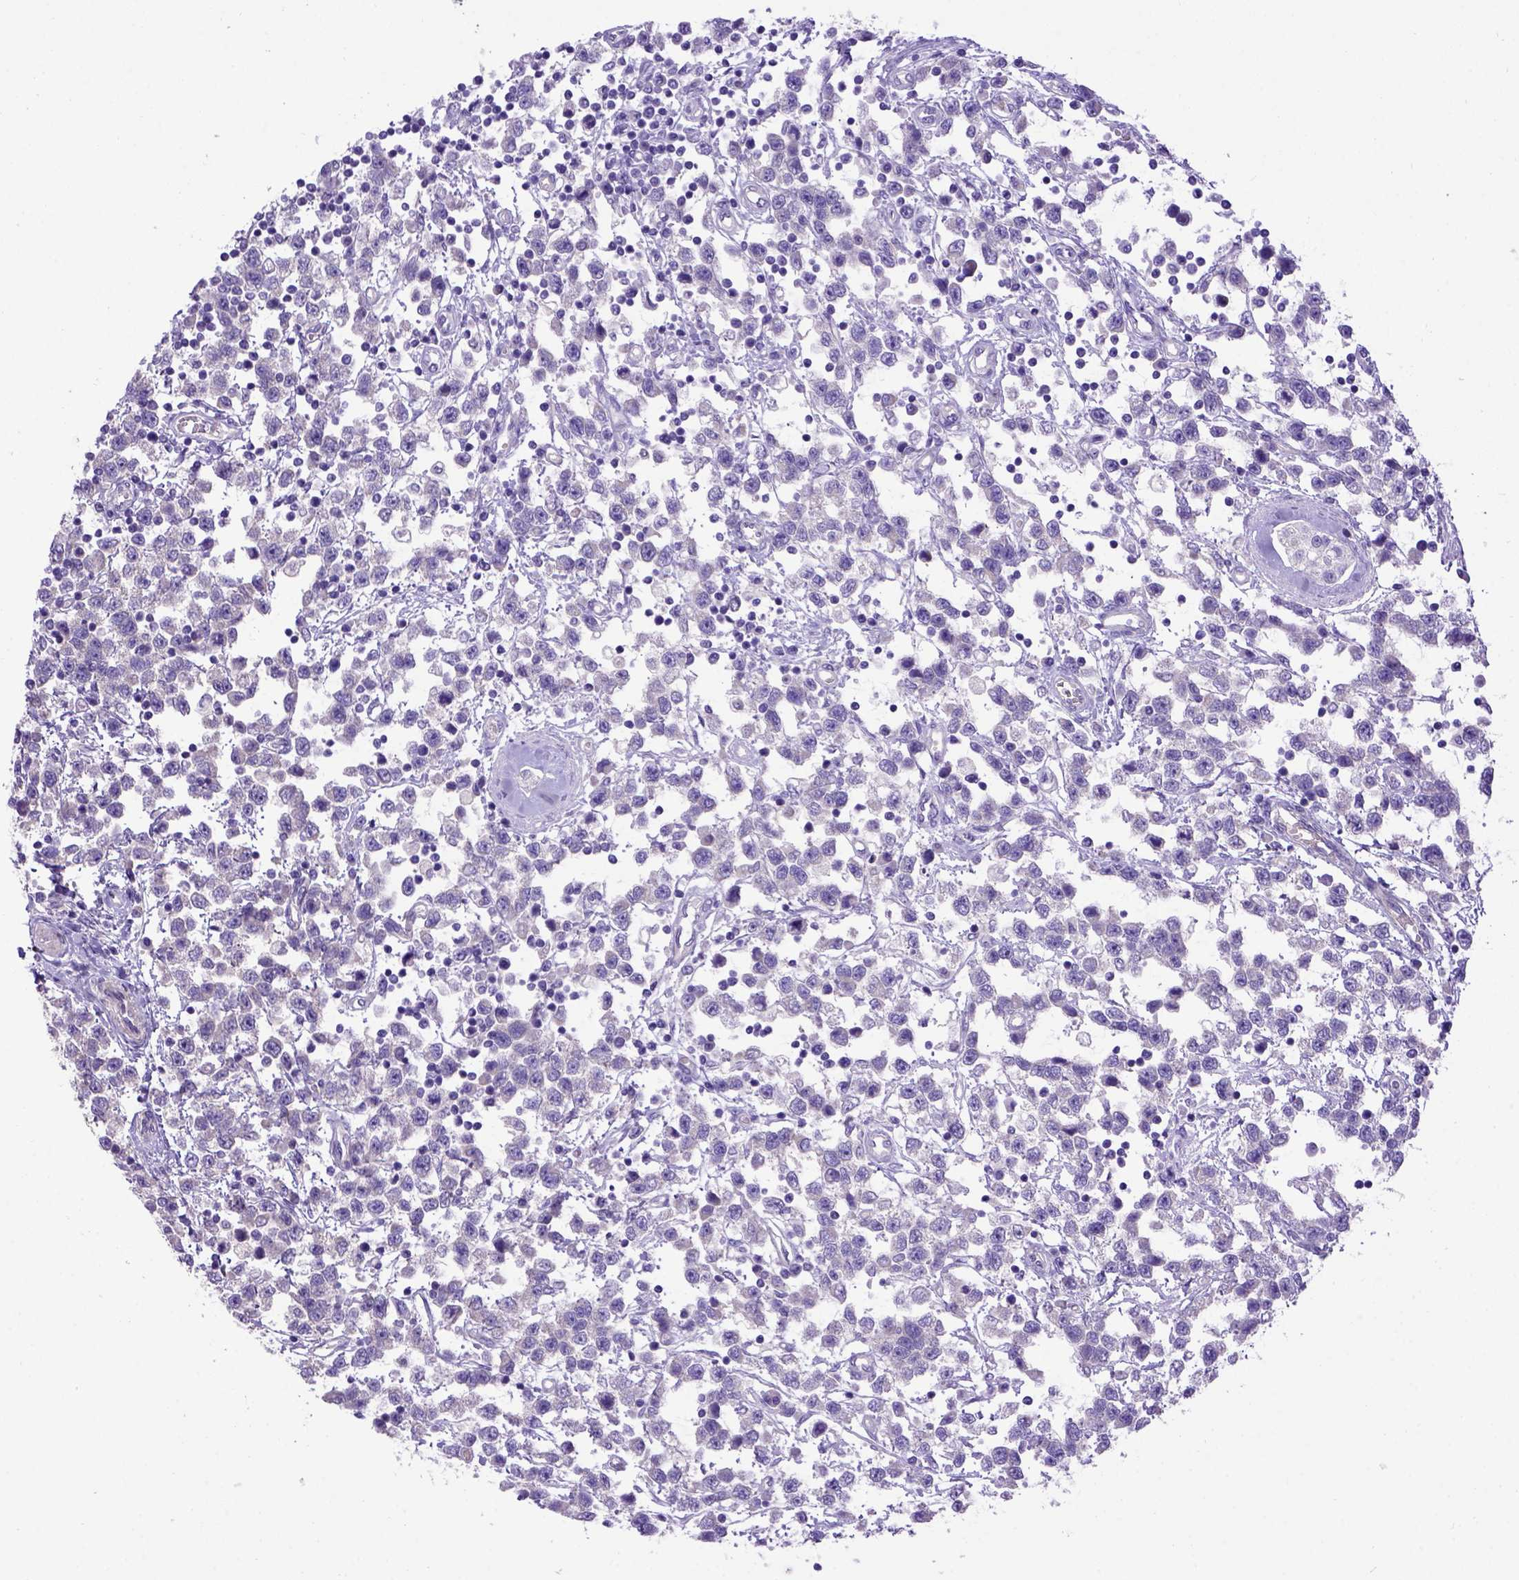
{"staining": {"intensity": "negative", "quantity": "none", "location": "none"}, "tissue": "testis cancer", "cell_type": "Tumor cells", "image_type": "cancer", "snomed": [{"axis": "morphology", "description": "Seminoma, NOS"}, {"axis": "topography", "description": "Testis"}], "caption": "There is no significant staining in tumor cells of testis cancer (seminoma).", "gene": "ADAM12", "patient": {"sex": "male", "age": 34}}